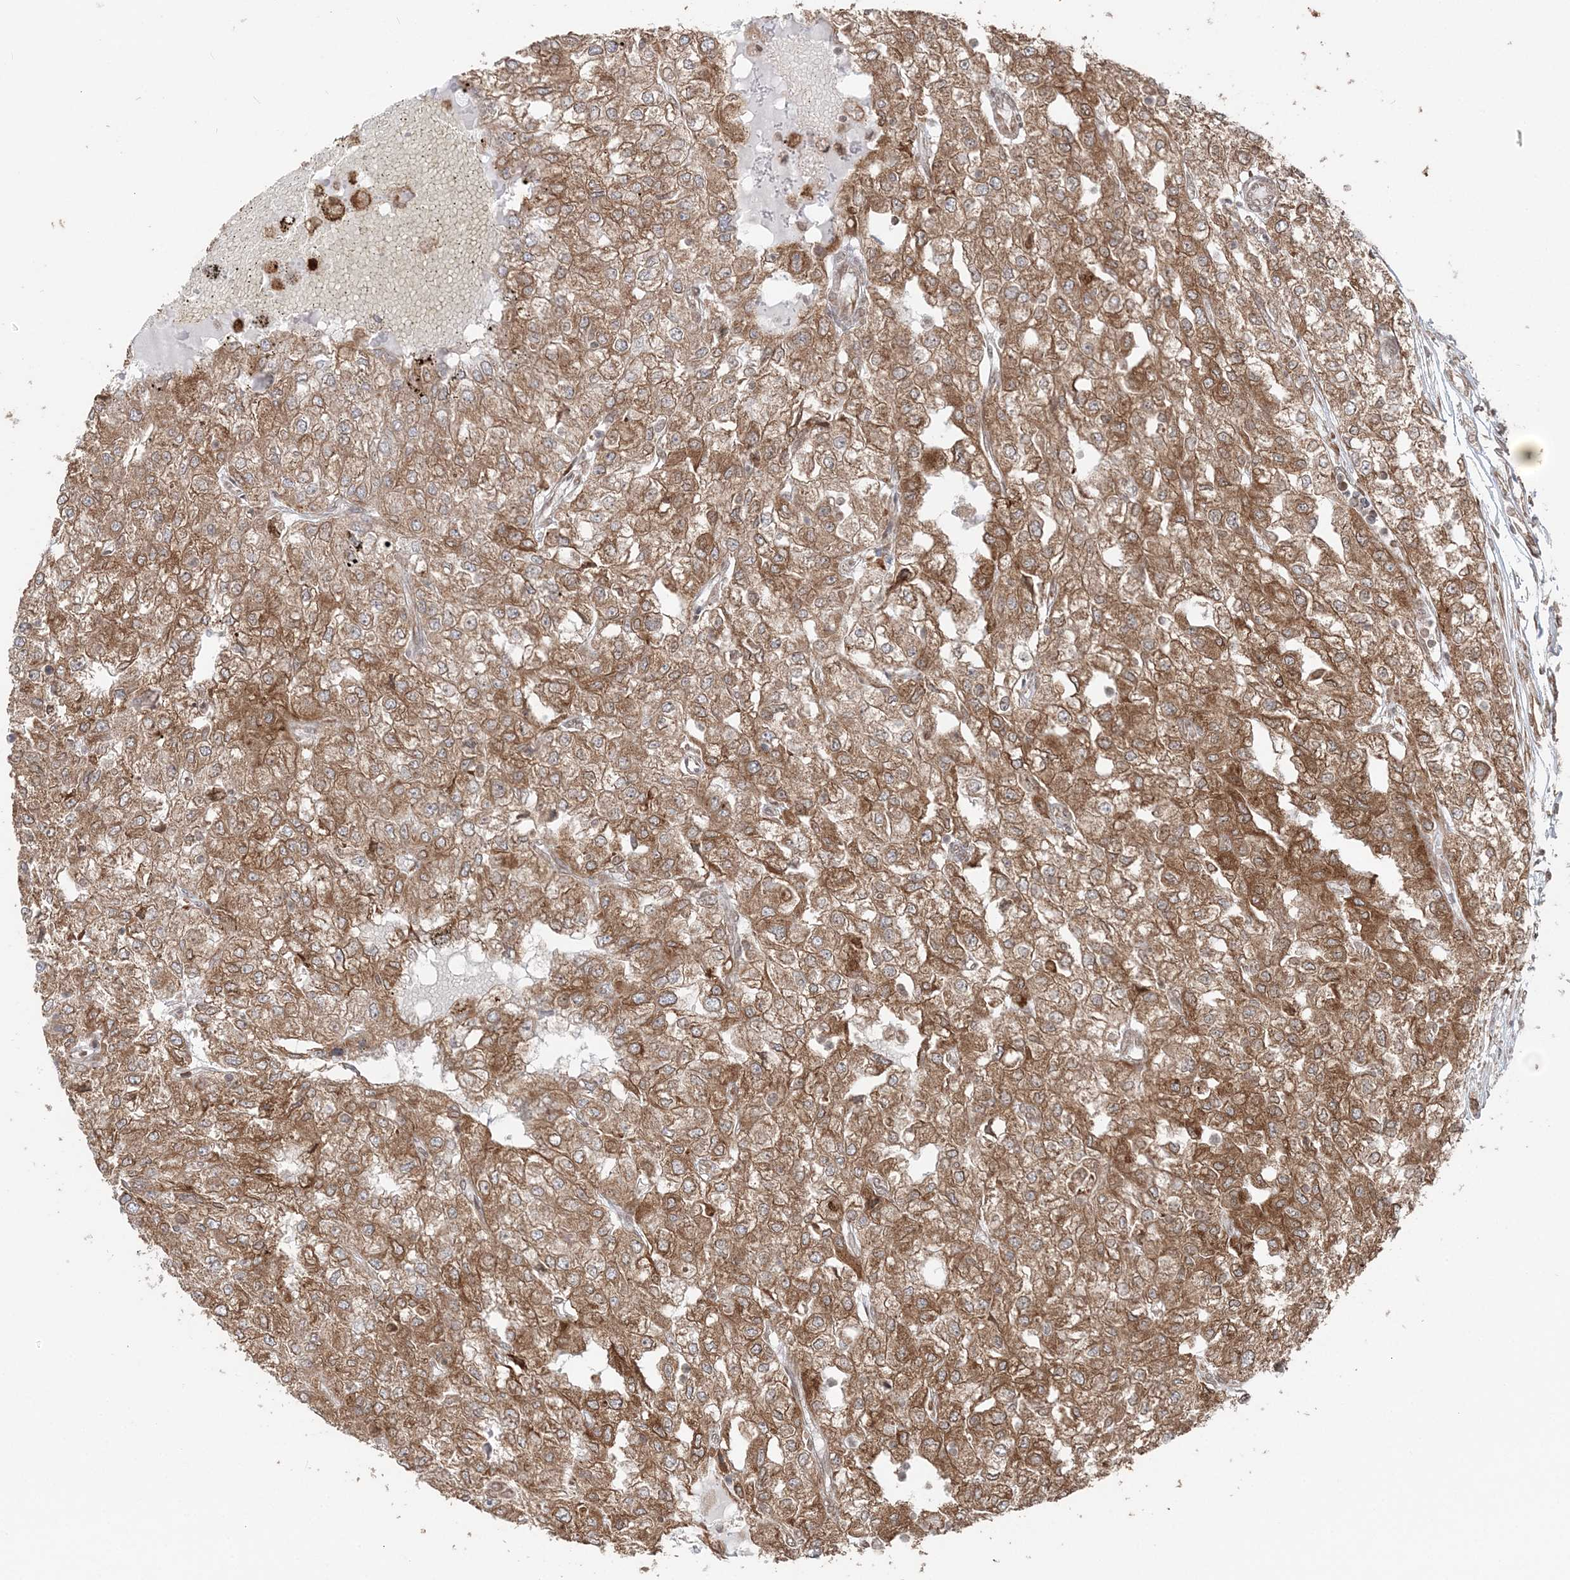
{"staining": {"intensity": "moderate", "quantity": ">75%", "location": "cytoplasmic/membranous"}, "tissue": "renal cancer", "cell_type": "Tumor cells", "image_type": "cancer", "snomed": [{"axis": "morphology", "description": "Adenocarcinoma, NOS"}, {"axis": "topography", "description": "Kidney"}], "caption": "An image showing moderate cytoplasmic/membranous staining in approximately >75% of tumor cells in renal cancer (adenocarcinoma), as visualized by brown immunohistochemical staining.", "gene": "TMED10", "patient": {"sex": "female", "age": 54}}